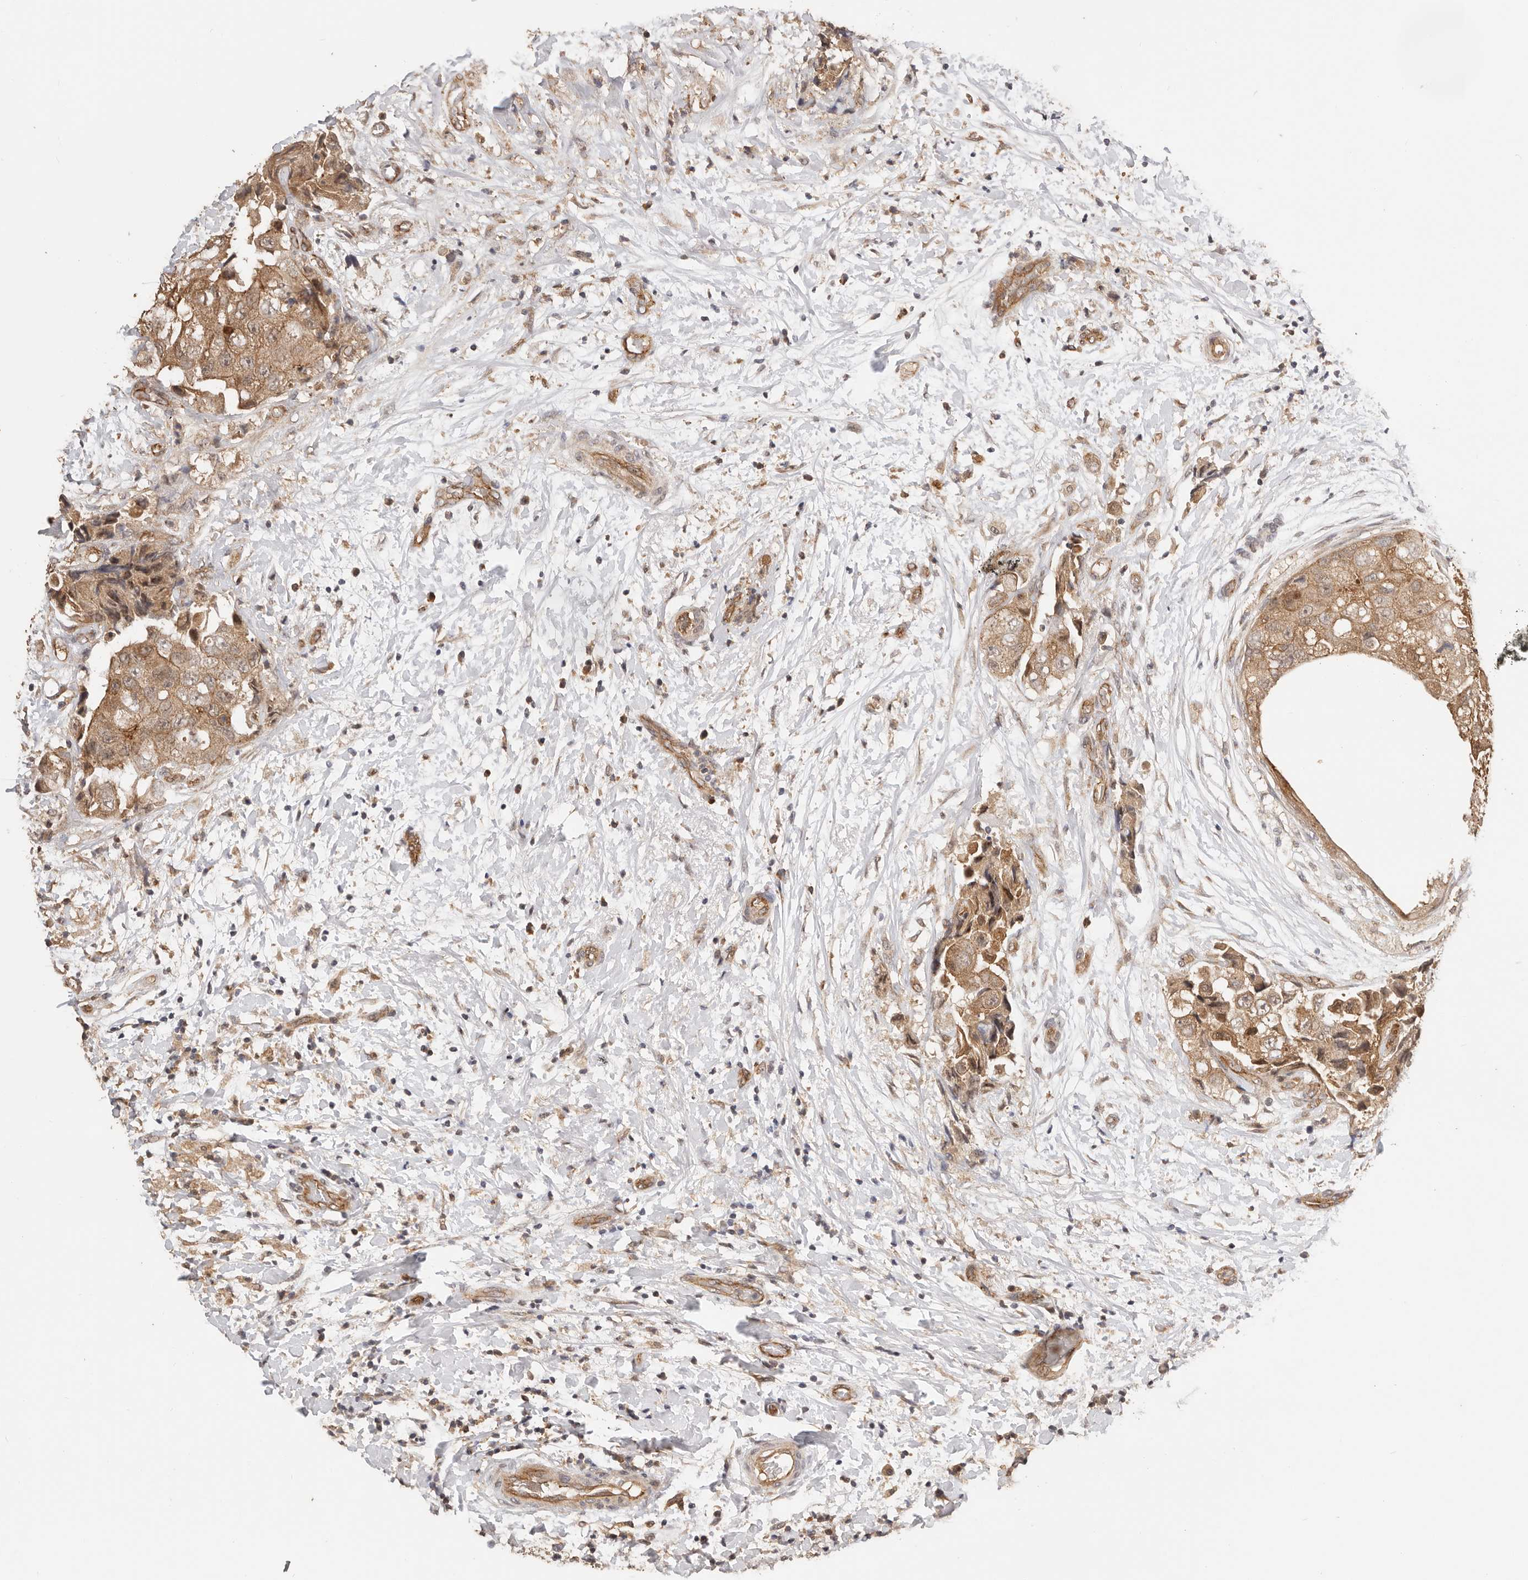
{"staining": {"intensity": "moderate", "quantity": ">75%", "location": "cytoplasmic/membranous"}, "tissue": "breast cancer", "cell_type": "Tumor cells", "image_type": "cancer", "snomed": [{"axis": "morphology", "description": "Normal tissue, NOS"}, {"axis": "morphology", "description": "Duct carcinoma"}, {"axis": "topography", "description": "Breast"}], "caption": "Infiltrating ductal carcinoma (breast) stained with immunohistochemistry (IHC) demonstrates moderate cytoplasmic/membranous positivity in approximately >75% of tumor cells.", "gene": "AFDN", "patient": {"sex": "female", "age": 62}}